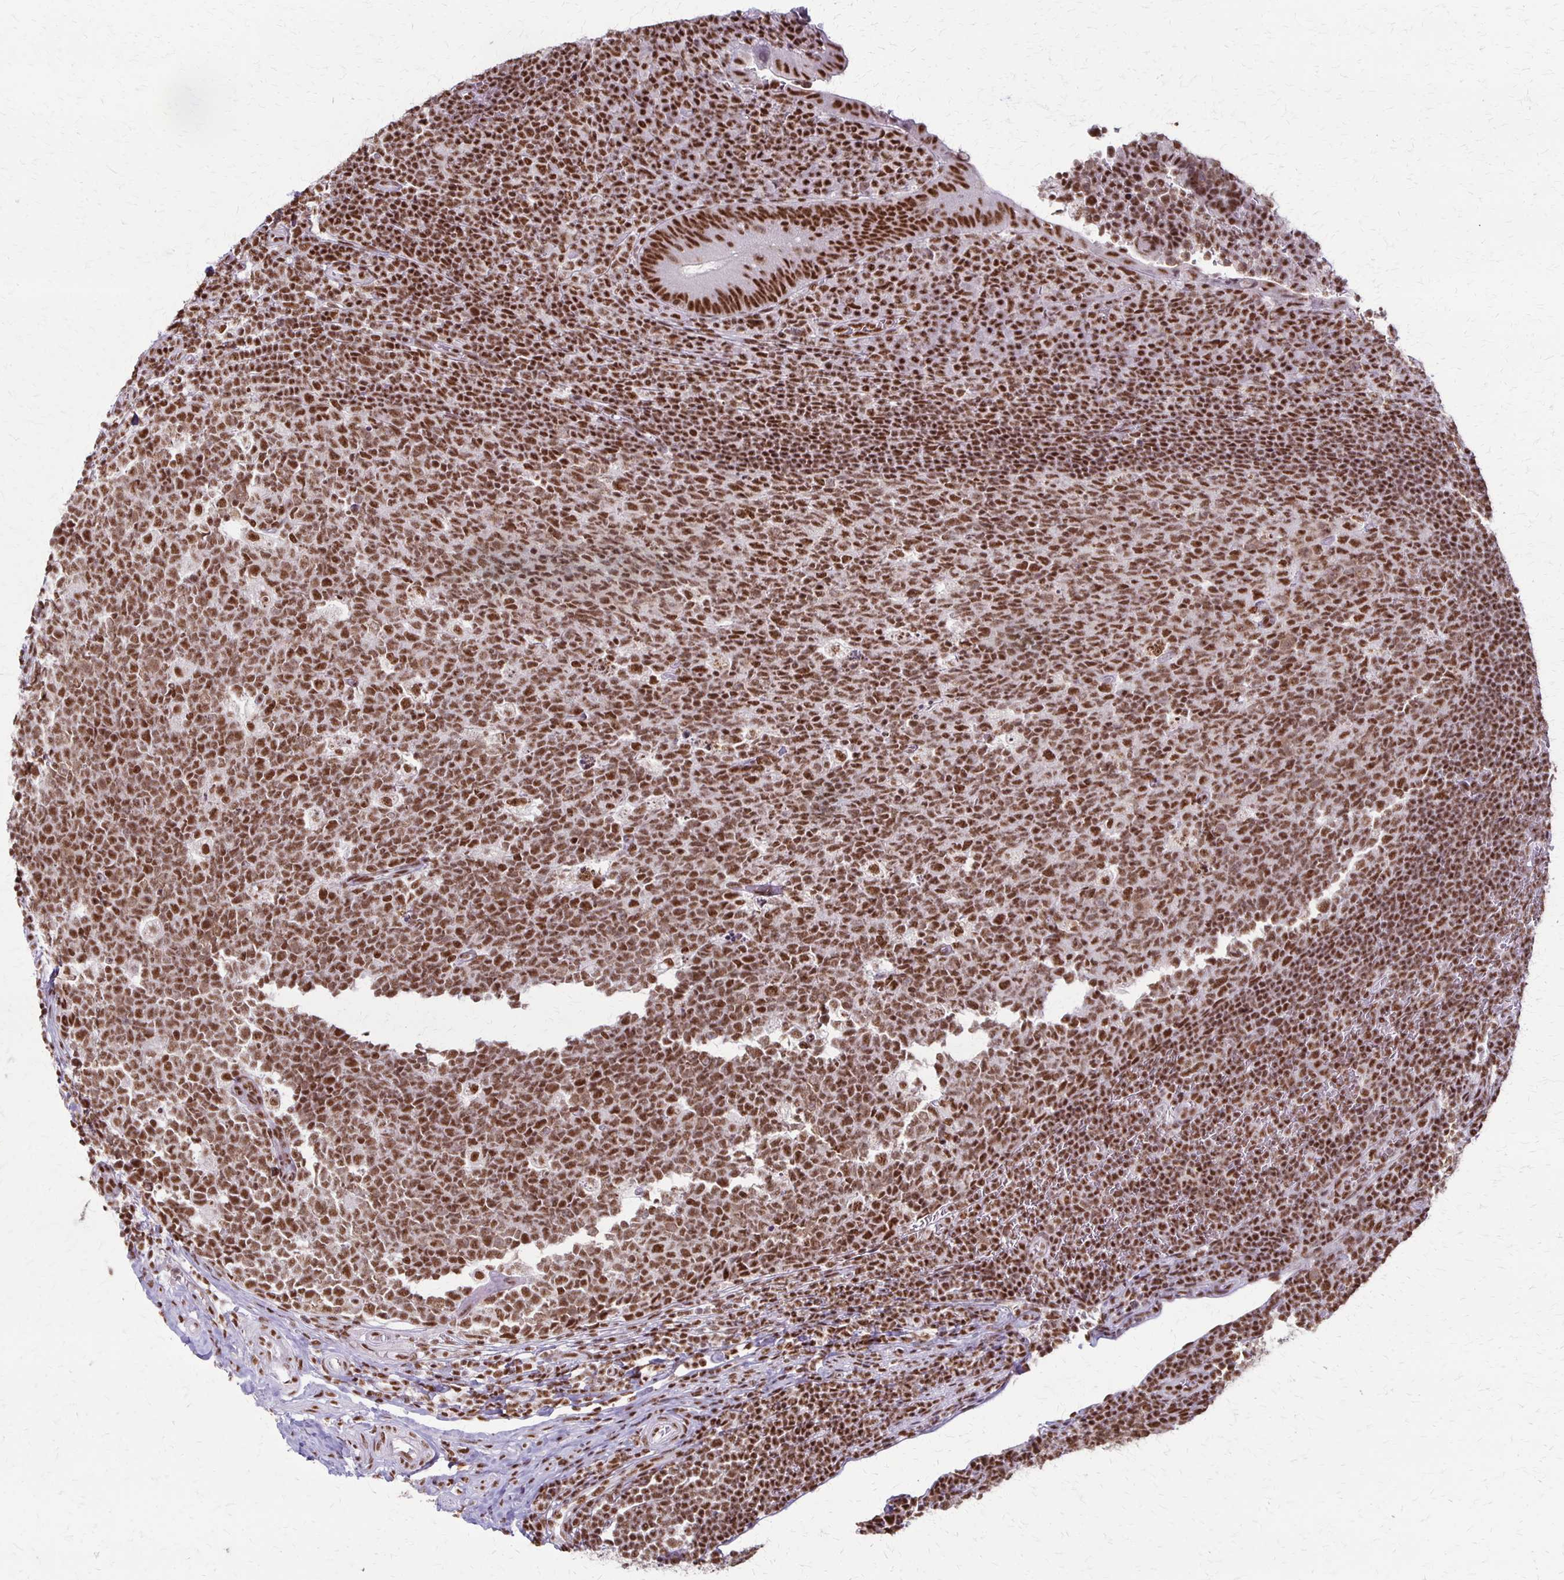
{"staining": {"intensity": "strong", "quantity": ">75%", "location": "nuclear"}, "tissue": "appendix", "cell_type": "Glandular cells", "image_type": "normal", "snomed": [{"axis": "morphology", "description": "Normal tissue, NOS"}, {"axis": "topography", "description": "Appendix"}], "caption": "Normal appendix displays strong nuclear positivity in about >75% of glandular cells, visualized by immunohistochemistry. The staining was performed using DAB (3,3'-diaminobenzidine) to visualize the protein expression in brown, while the nuclei were stained in blue with hematoxylin (Magnification: 20x).", "gene": "XRCC6", "patient": {"sex": "male", "age": 18}}